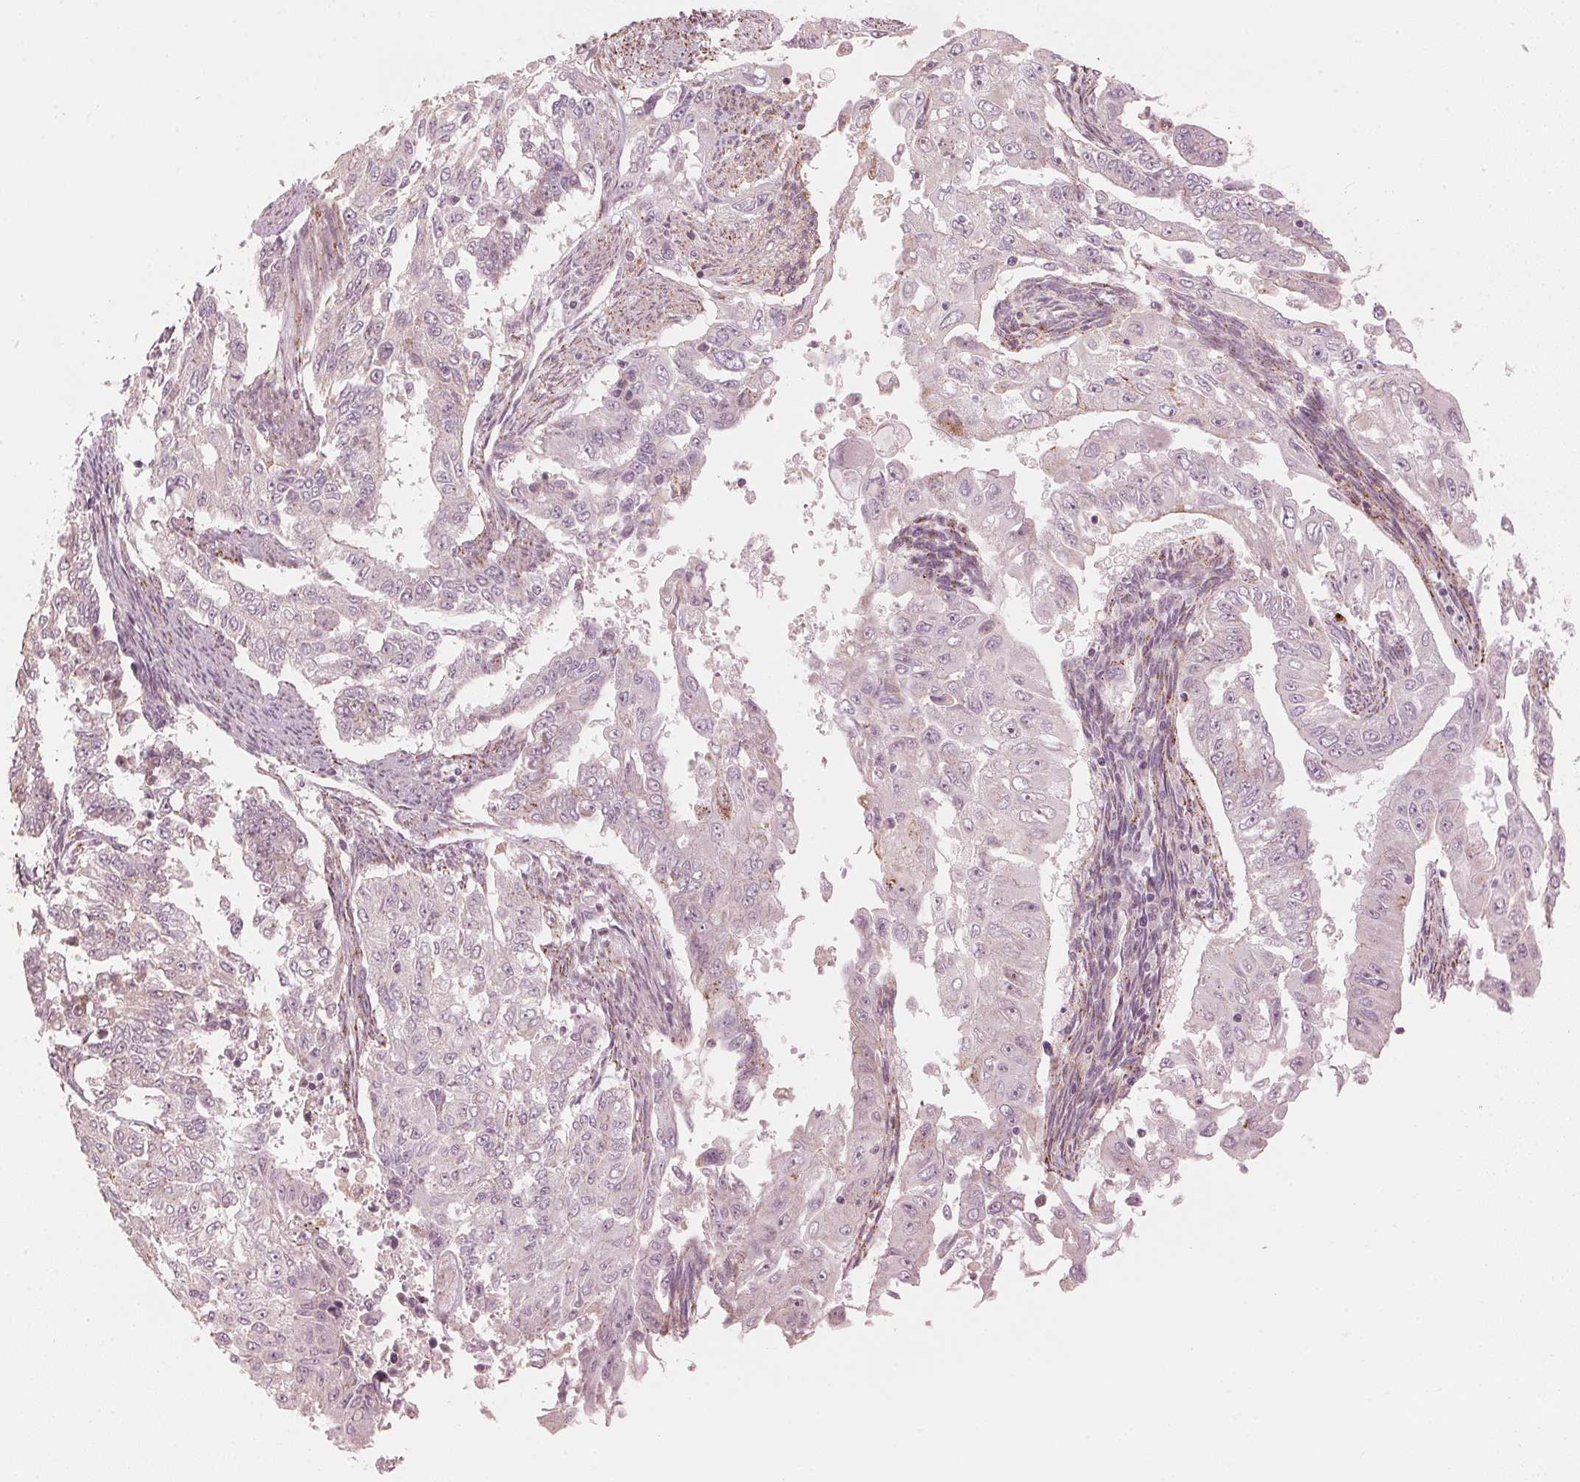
{"staining": {"intensity": "negative", "quantity": "none", "location": "none"}, "tissue": "endometrial cancer", "cell_type": "Tumor cells", "image_type": "cancer", "snomed": [{"axis": "morphology", "description": "Adenocarcinoma, NOS"}, {"axis": "topography", "description": "Uterus"}], "caption": "The histopathology image exhibits no significant staining in tumor cells of adenocarcinoma (endometrial).", "gene": "TMED6", "patient": {"sex": "female", "age": 59}}